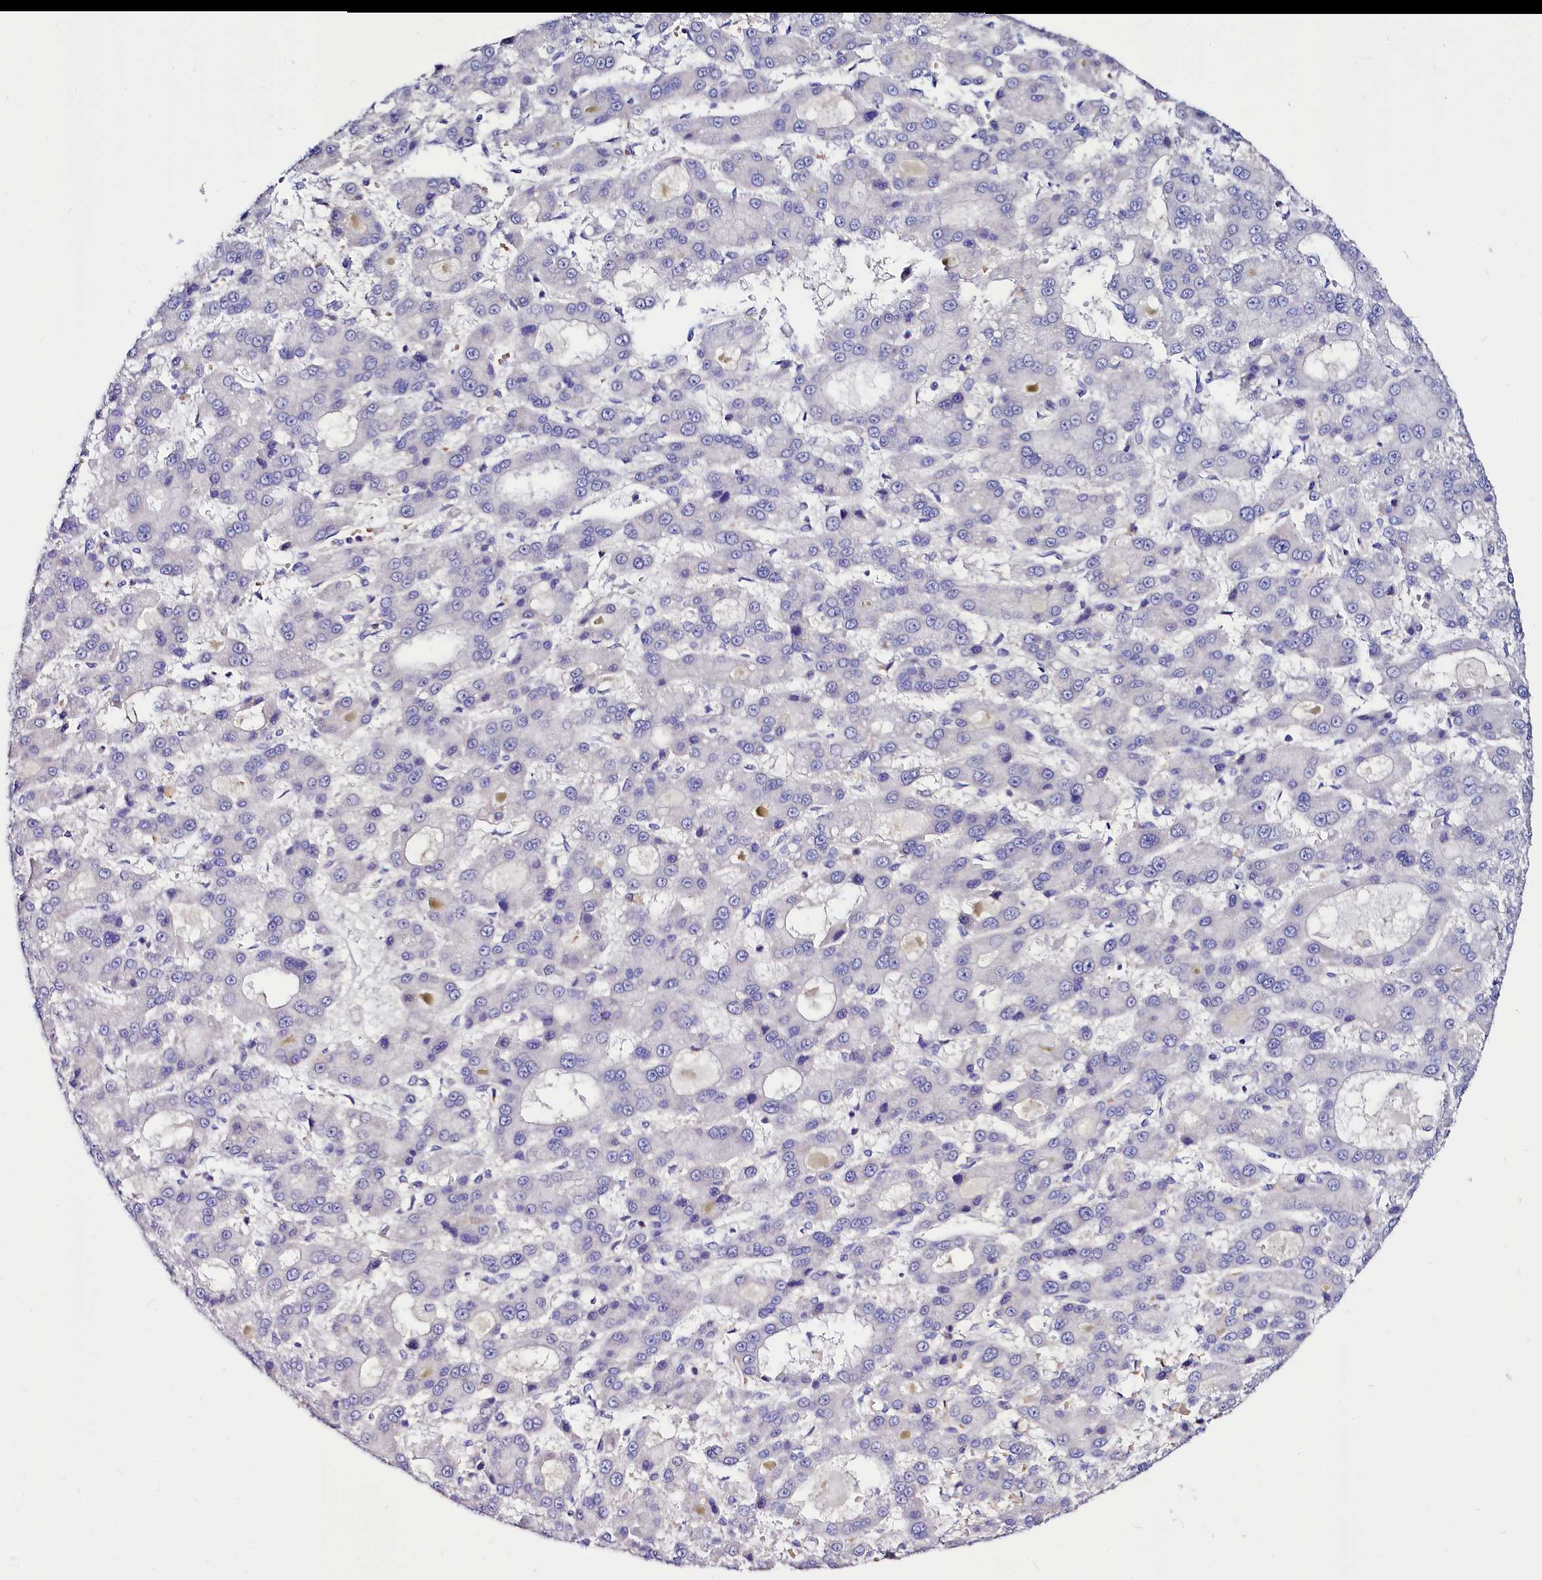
{"staining": {"intensity": "negative", "quantity": "none", "location": "none"}, "tissue": "liver cancer", "cell_type": "Tumor cells", "image_type": "cancer", "snomed": [{"axis": "morphology", "description": "Carcinoma, Hepatocellular, NOS"}, {"axis": "topography", "description": "Liver"}], "caption": "This histopathology image is of hepatocellular carcinoma (liver) stained with immunohistochemistry (IHC) to label a protein in brown with the nuclei are counter-stained blue. There is no positivity in tumor cells.", "gene": "ABHD5", "patient": {"sex": "male", "age": 70}}